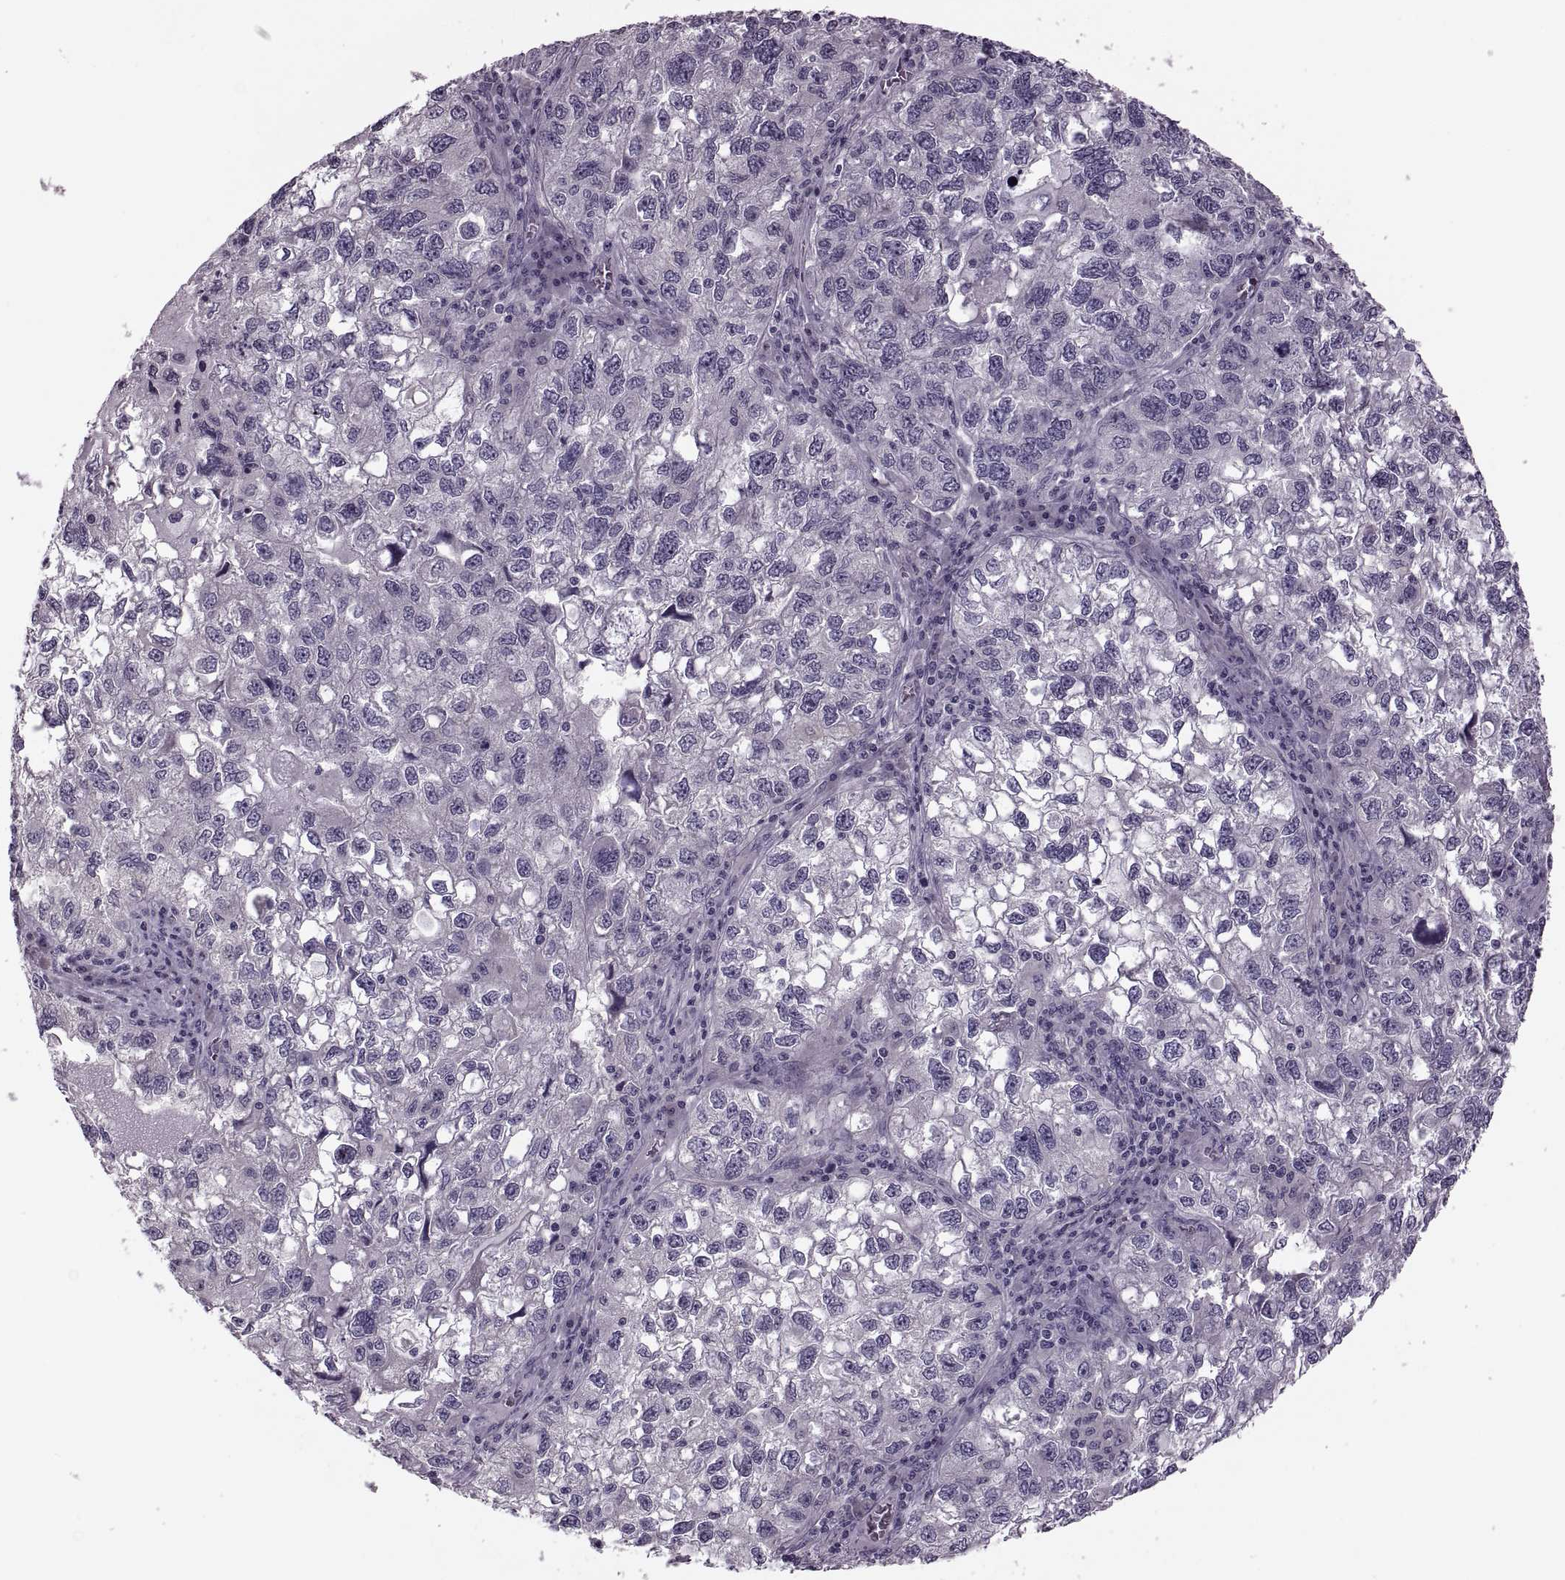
{"staining": {"intensity": "negative", "quantity": "none", "location": "none"}, "tissue": "cervical cancer", "cell_type": "Tumor cells", "image_type": "cancer", "snomed": [{"axis": "morphology", "description": "Squamous cell carcinoma, NOS"}, {"axis": "topography", "description": "Cervix"}], "caption": "IHC of squamous cell carcinoma (cervical) shows no expression in tumor cells. The staining is performed using DAB (3,3'-diaminobenzidine) brown chromogen with nuclei counter-stained in using hematoxylin.", "gene": "PRSS54", "patient": {"sex": "female", "age": 55}}